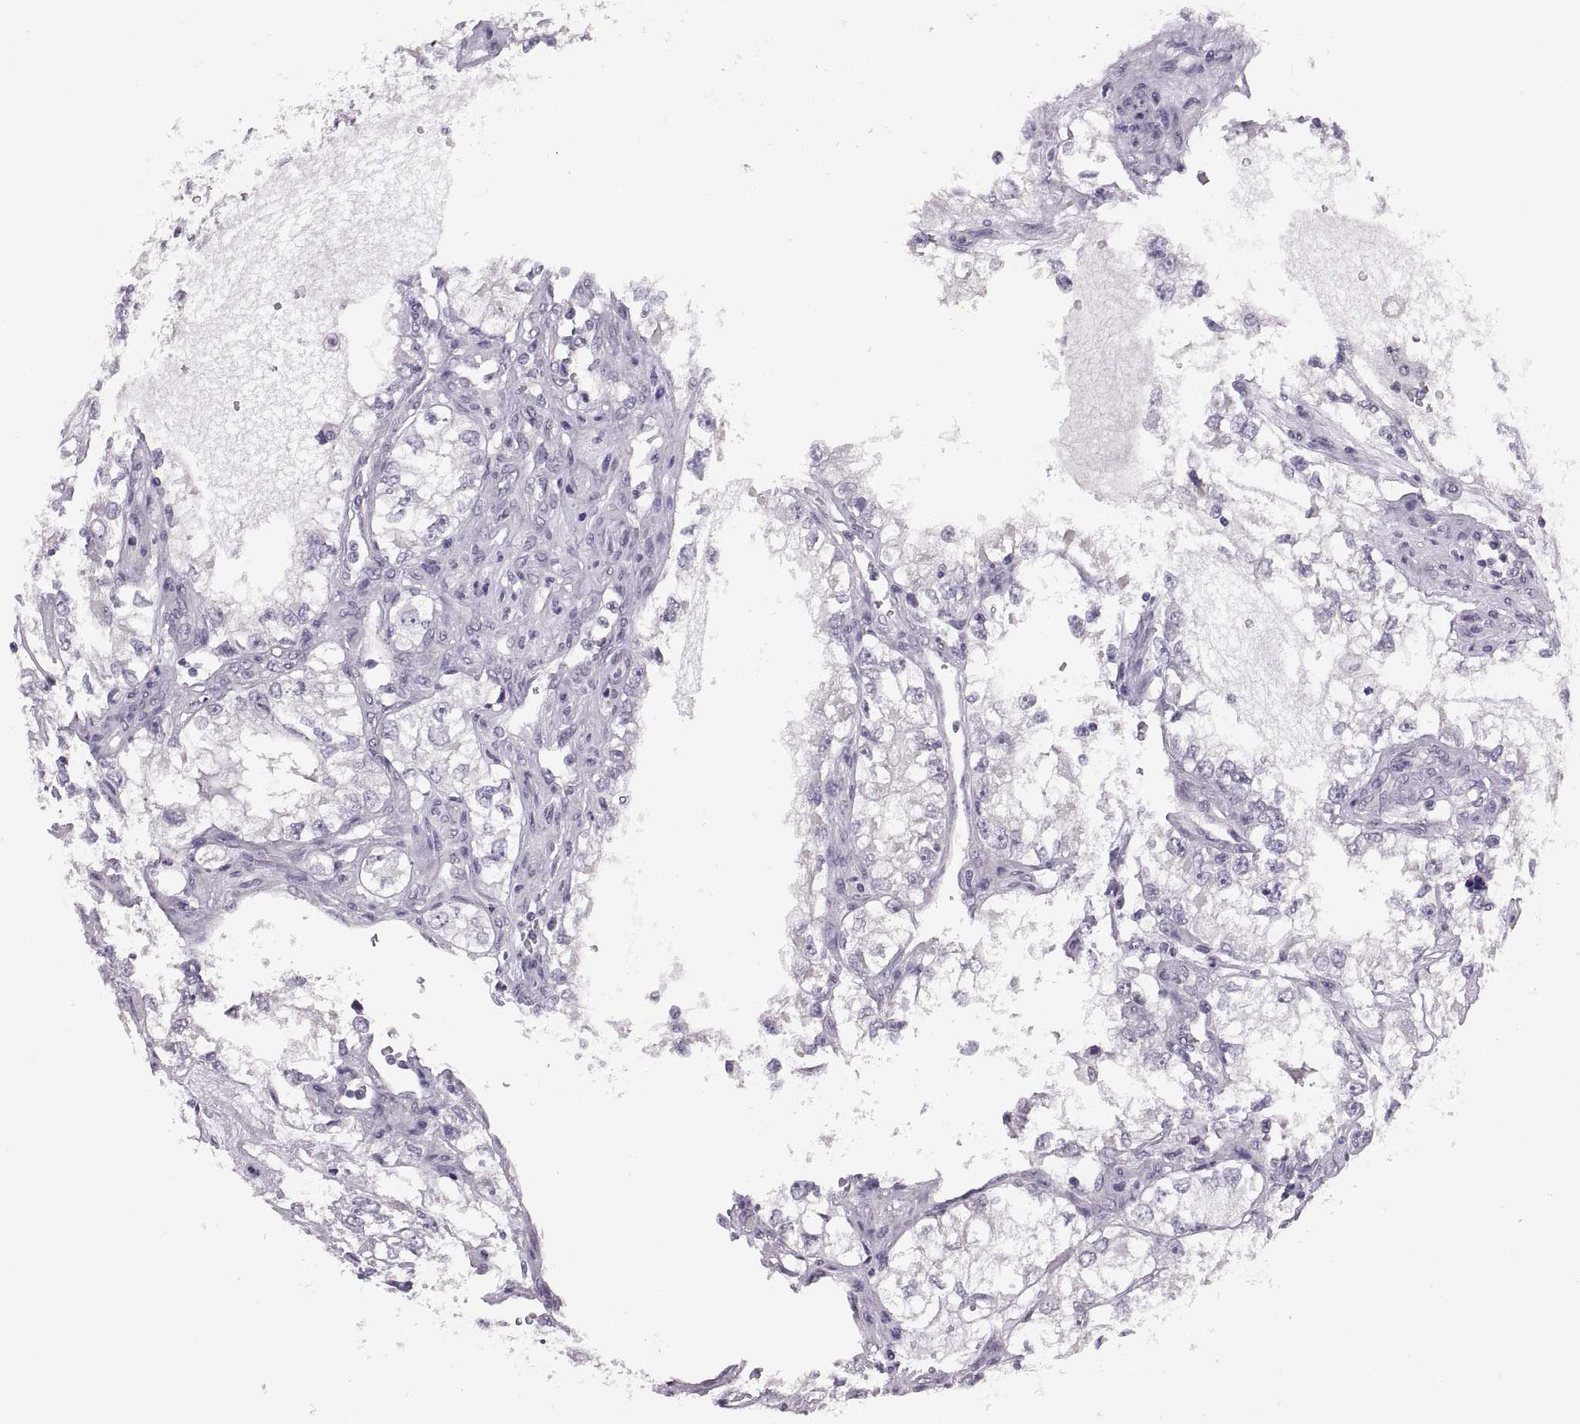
{"staining": {"intensity": "negative", "quantity": "none", "location": "none"}, "tissue": "renal cancer", "cell_type": "Tumor cells", "image_type": "cancer", "snomed": [{"axis": "morphology", "description": "Adenocarcinoma, NOS"}, {"axis": "topography", "description": "Kidney"}], "caption": "IHC histopathology image of neoplastic tissue: human adenocarcinoma (renal) stained with DAB (3,3'-diaminobenzidine) exhibits no significant protein positivity in tumor cells. (Stains: DAB IHC with hematoxylin counter stain, Microscopy: brightfield microscopy at high magnification).", "gene": "ADH6", "patient": {"sex": "female", "age": 59}}